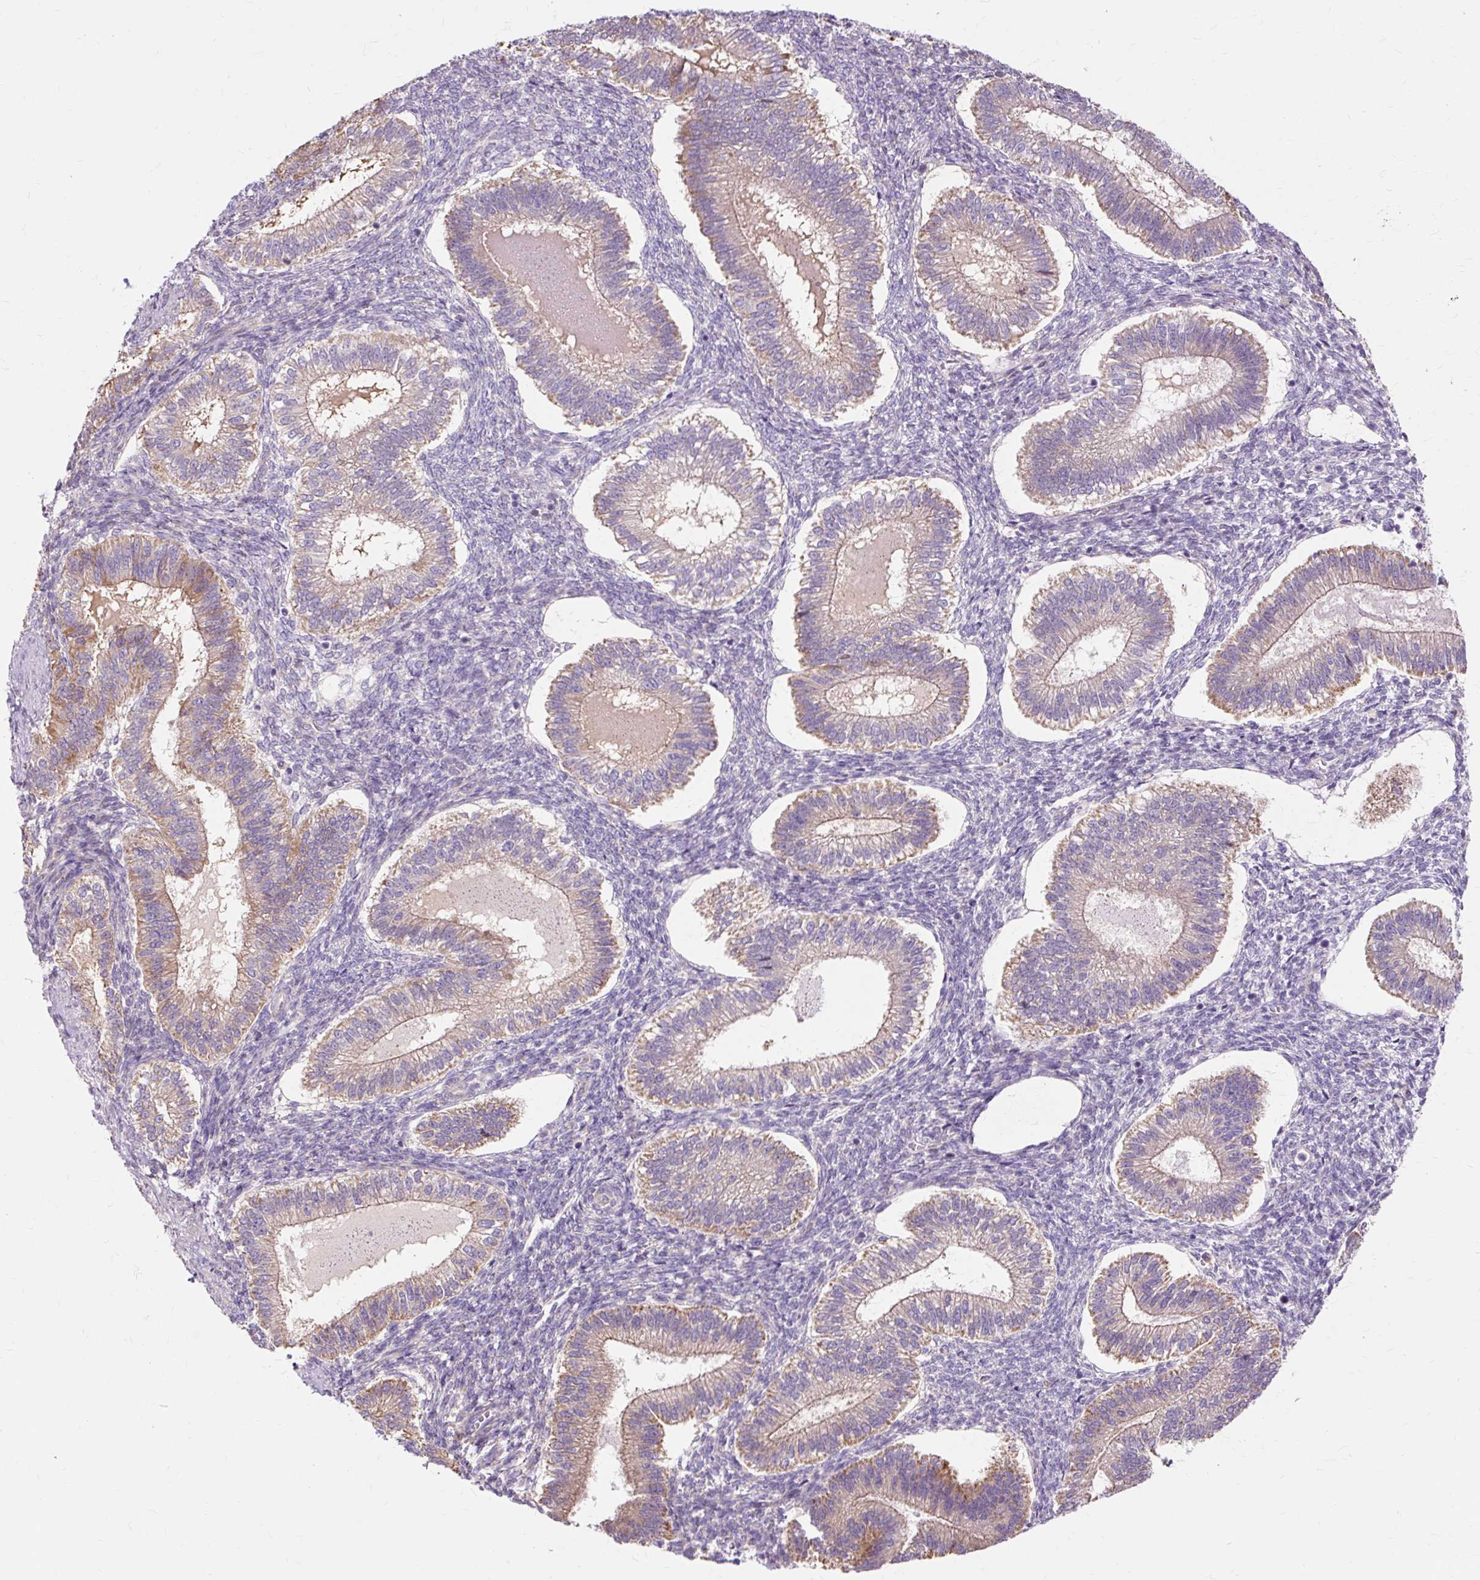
{"staining": {"intensity": "negative", "quantity": "none", "location": "none"}, "tissue": "endometrium", "cell_type": "Cells in endometrial stroma", "image_type": "normal", "snomed": [{"axis": "morphology", "description": "Normal tissue, NOS"}, {"axis": "topography", "description": "Endometrium"}], "caption": "A photomicrograph of endometrium stained for a protein reveals no brown staining in cells in endometrial stroma.", "gene": "PDZD2", "patient": {"sex": "female", "age": 25}}